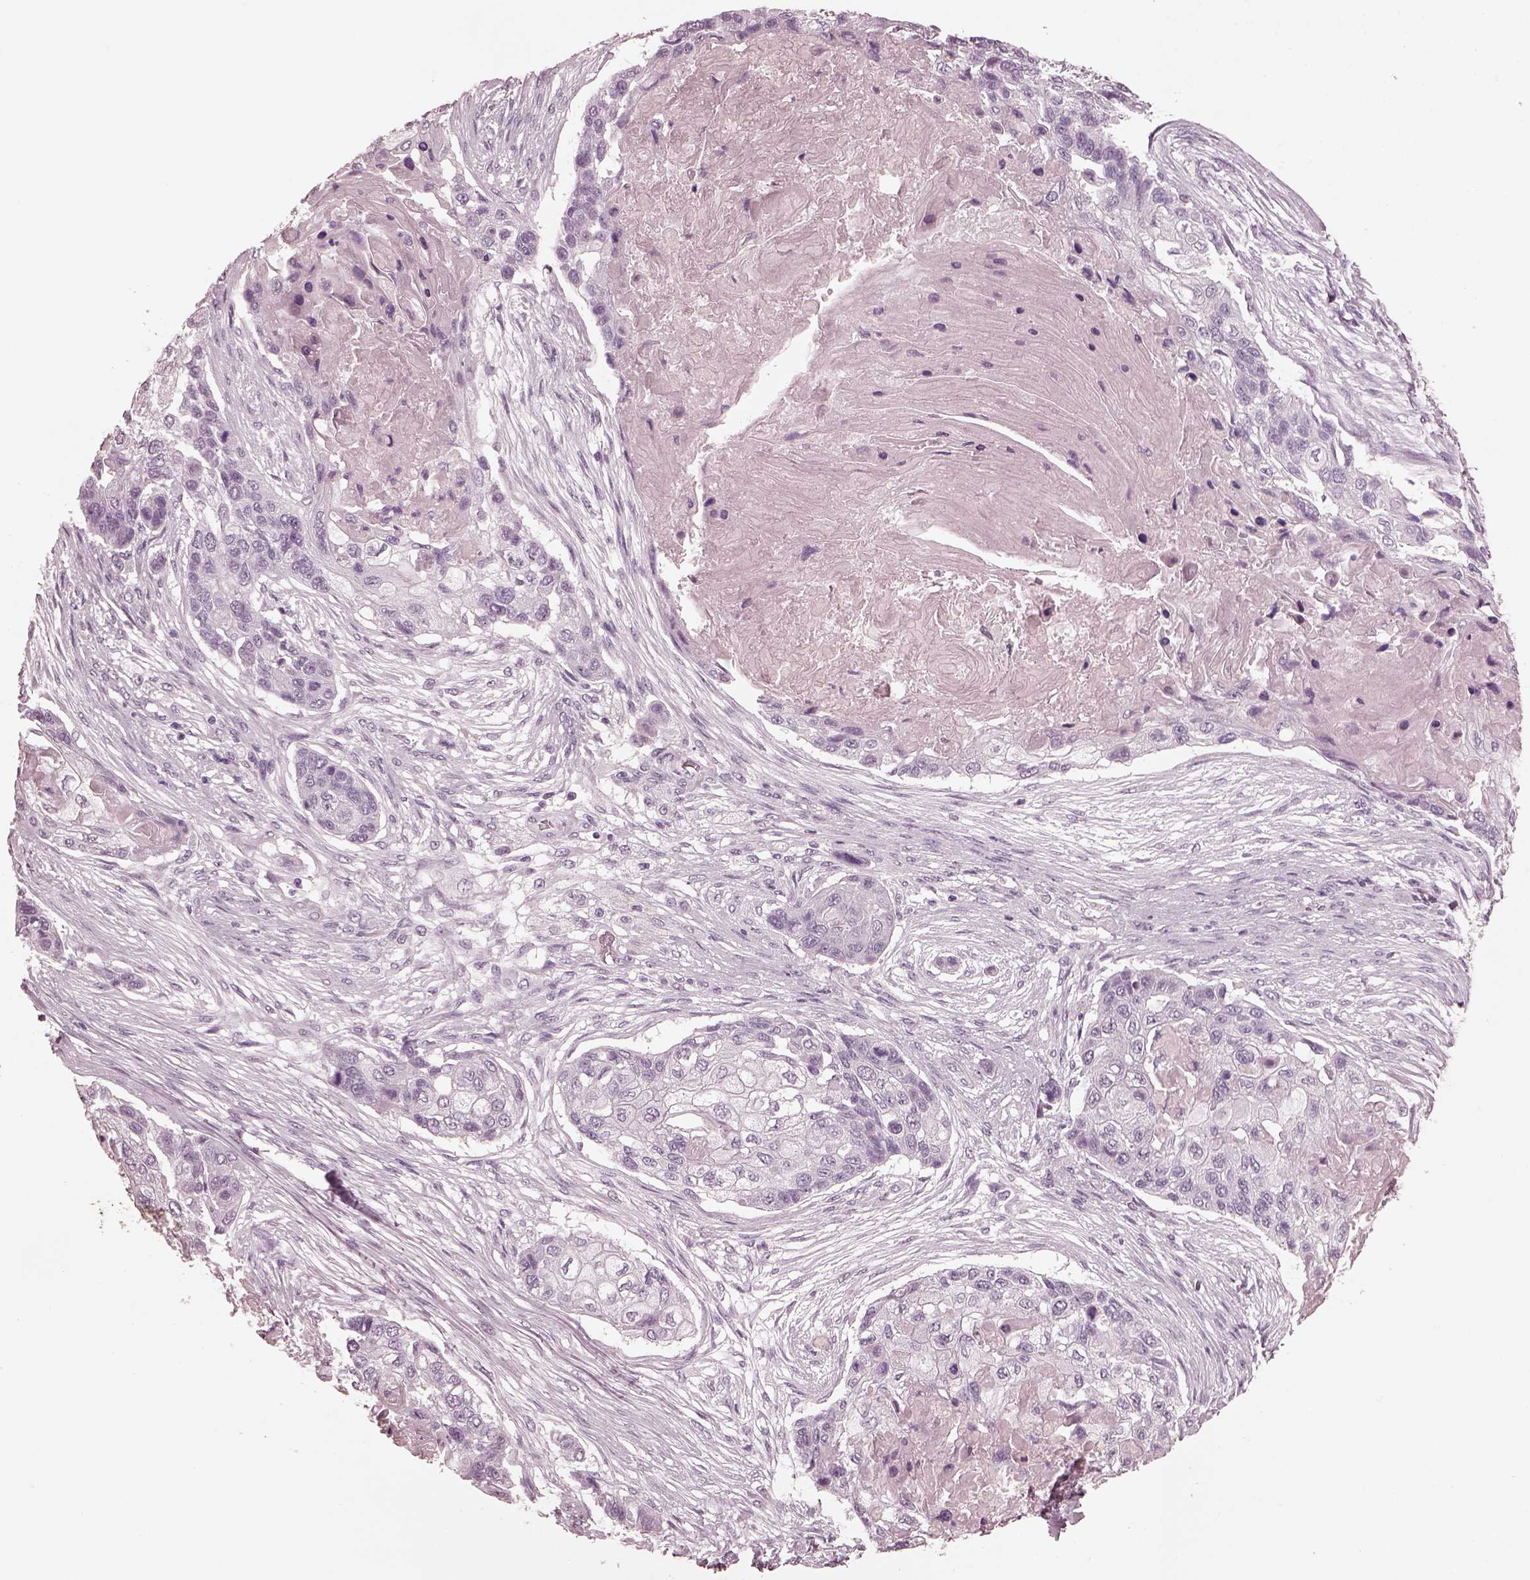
{"staining": {"intensity": "negative", "quantity": "none", "location": "none"}, "tissue": "lung cancer", "cell_type": "Tumor cells", "image_type": "cancer", "snomed": [{"axis": "morphology", "description": "Squamous cell carcinoma, NOS"}, {"axis": "topography", "description": "Lung"}], "caption": "IHC image of neoplastic tissue: human lung cancer (squamous cell carcinoma) stained with DAB (3,3'-diaminobenzidine) demonstrates no significant protein positivity in tumor cells.", "gene": "CGA", "patient": {"sex": "male", "age": 69}}